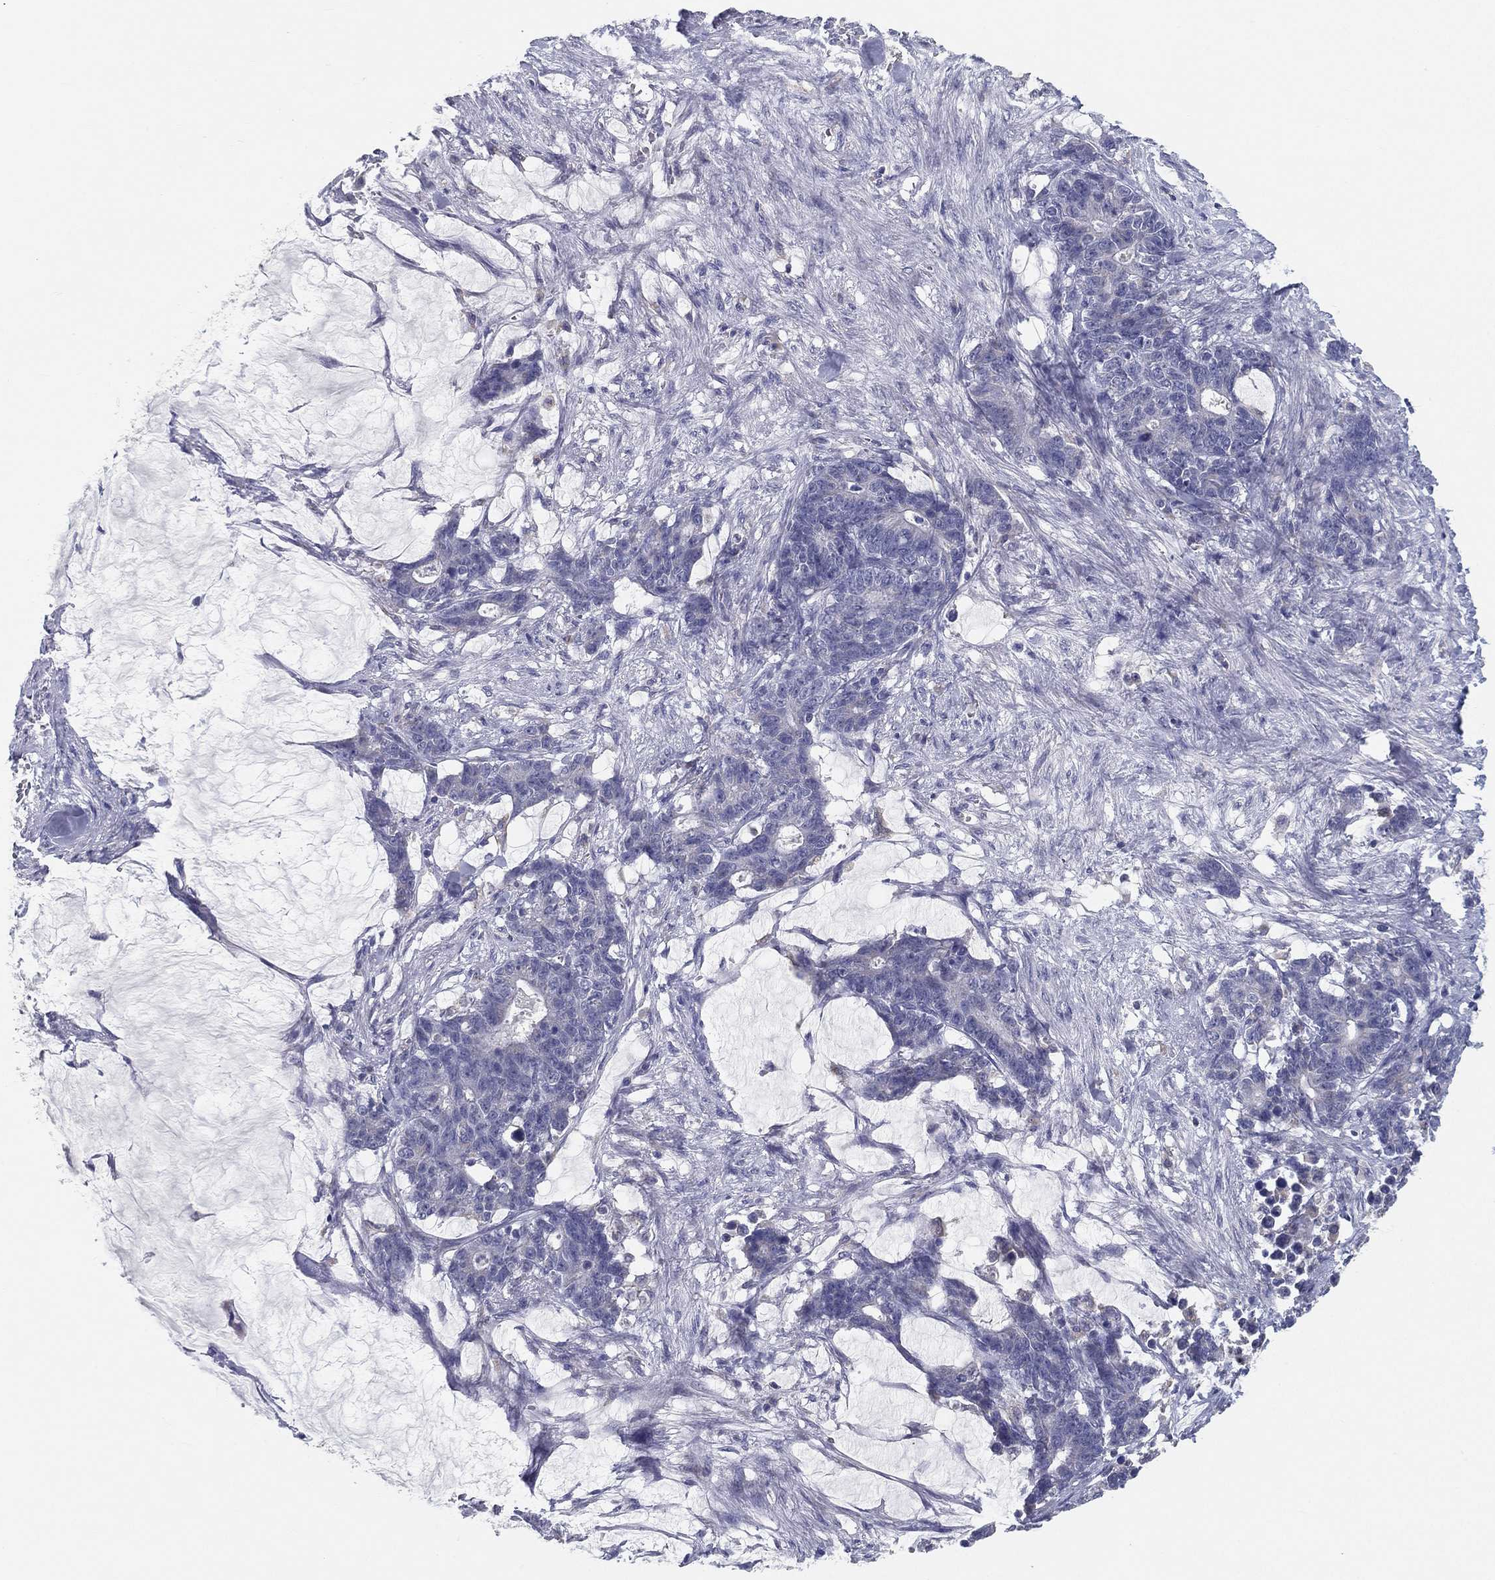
{"staining": {"intensity": "negative", "quantity": "none", "location": "none"}, "tissue": "stomach cancer", "cell_type": "Tumor cells", "image_type": "cancer", "snomed": [{"axis": "morphology", "description": "Normal tissue, NOS"}, {"axis": "morphology", "description": "Adenocarcinoma, NOS"}, {"axis": "topography", "description": "Stomach"}], "caption": "There is no significant positivity in tumor cells of stomach adenocarcinoma.", "gene": "PCSK1", "patient": {"sex": "female", "age": 64}}